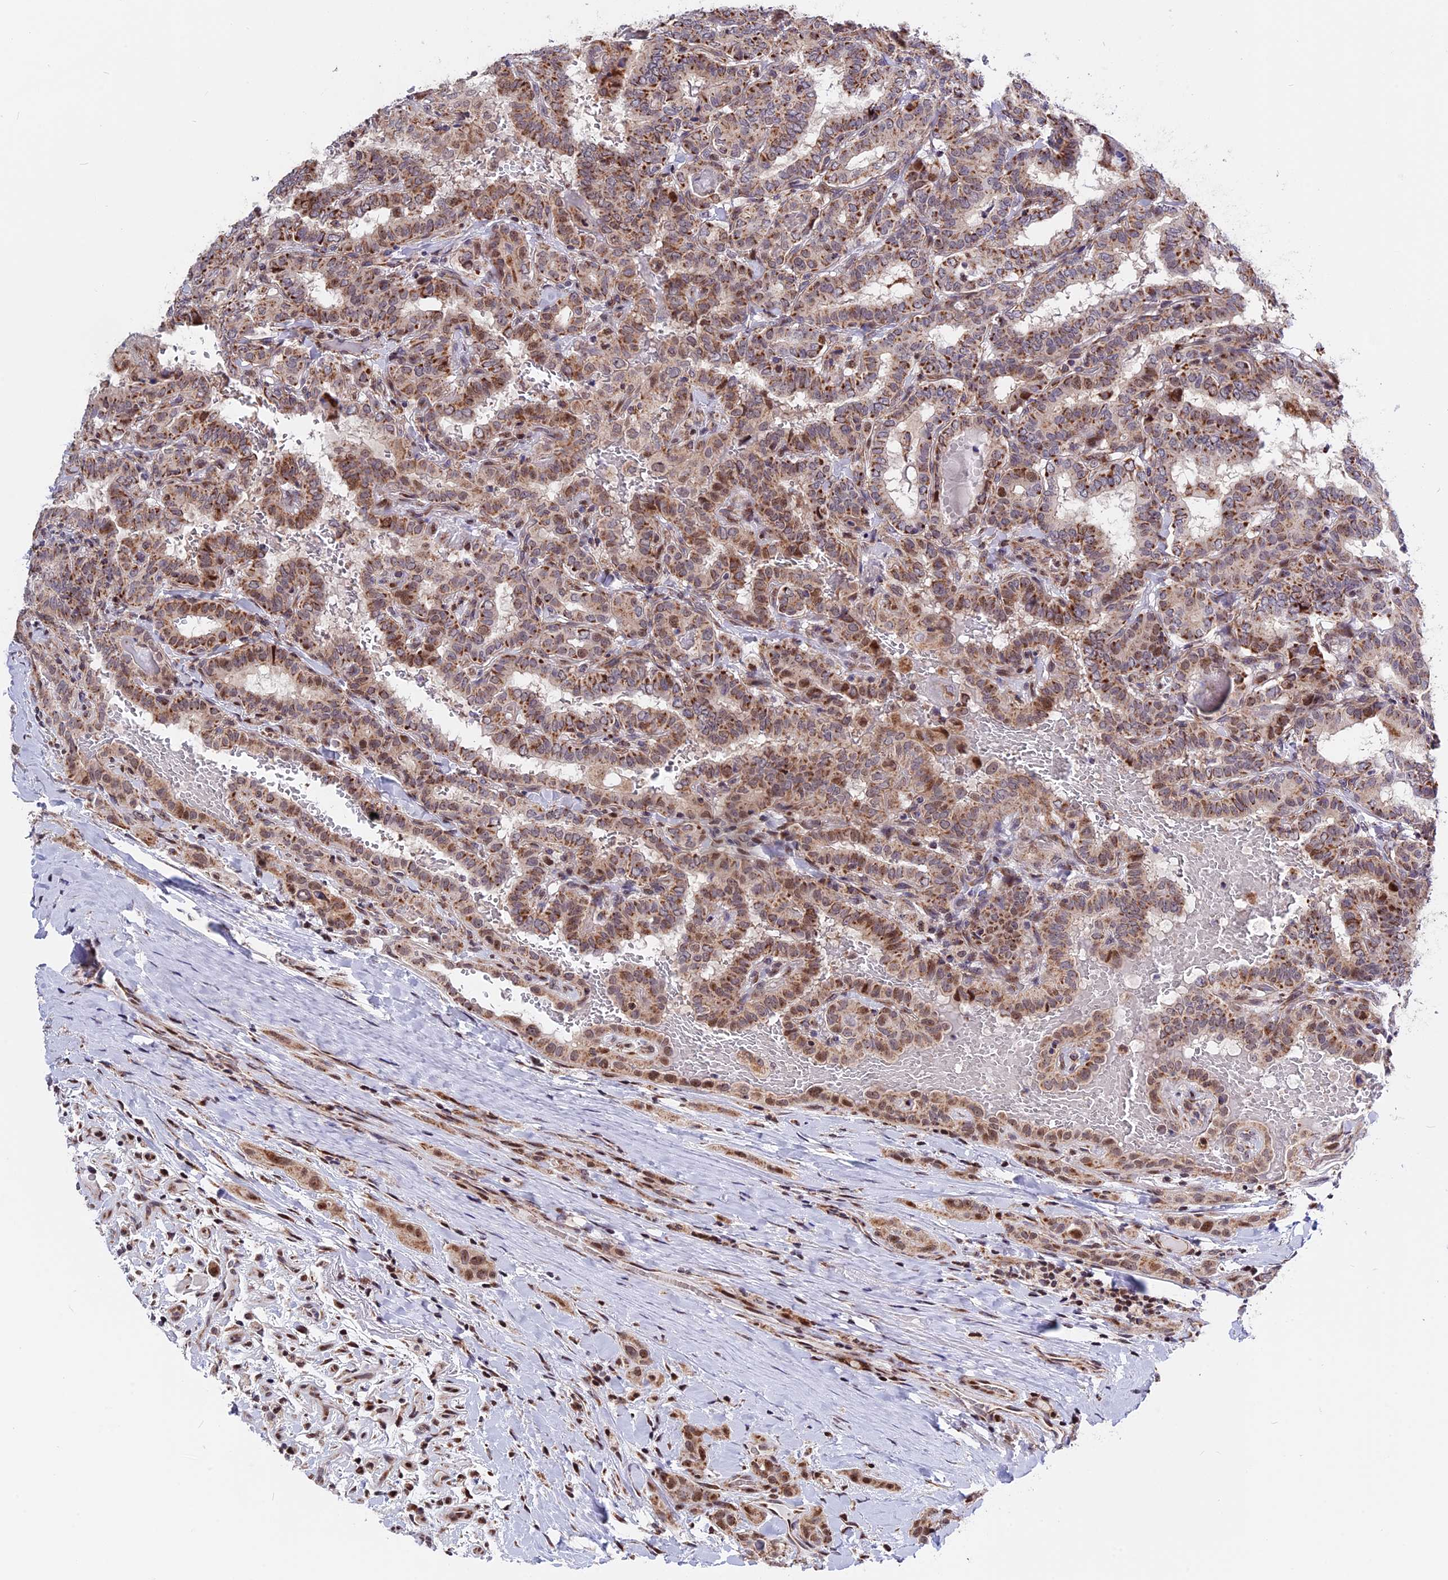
{"staining": {"intensity": "moderate", "quantity": ">75%", "location": "cytoplasmic/membranous"}, "tissue": "thyroid cancer", "cell_type": "Tumor cells", "image_type": "cancer", "snomed": [{"axis": "morphology", "description": "Papillary adenocarcinoma, NOS"}, {"axis": "topography", "description": "Thyroid gland"}], "caption": "A brown stain labels moderate cytoplasmic/membranous expression of a protein in papillary adenocarcinoma (thyroid) tumor cells. (Stains: DAB (3,3'-diaminobenzidine) in brown, nuclei in blue, Microscopy: brightfield microscopy at high magnification).", "gene": "FAM174C", "patient": {"sex": "female", "age": 72}}